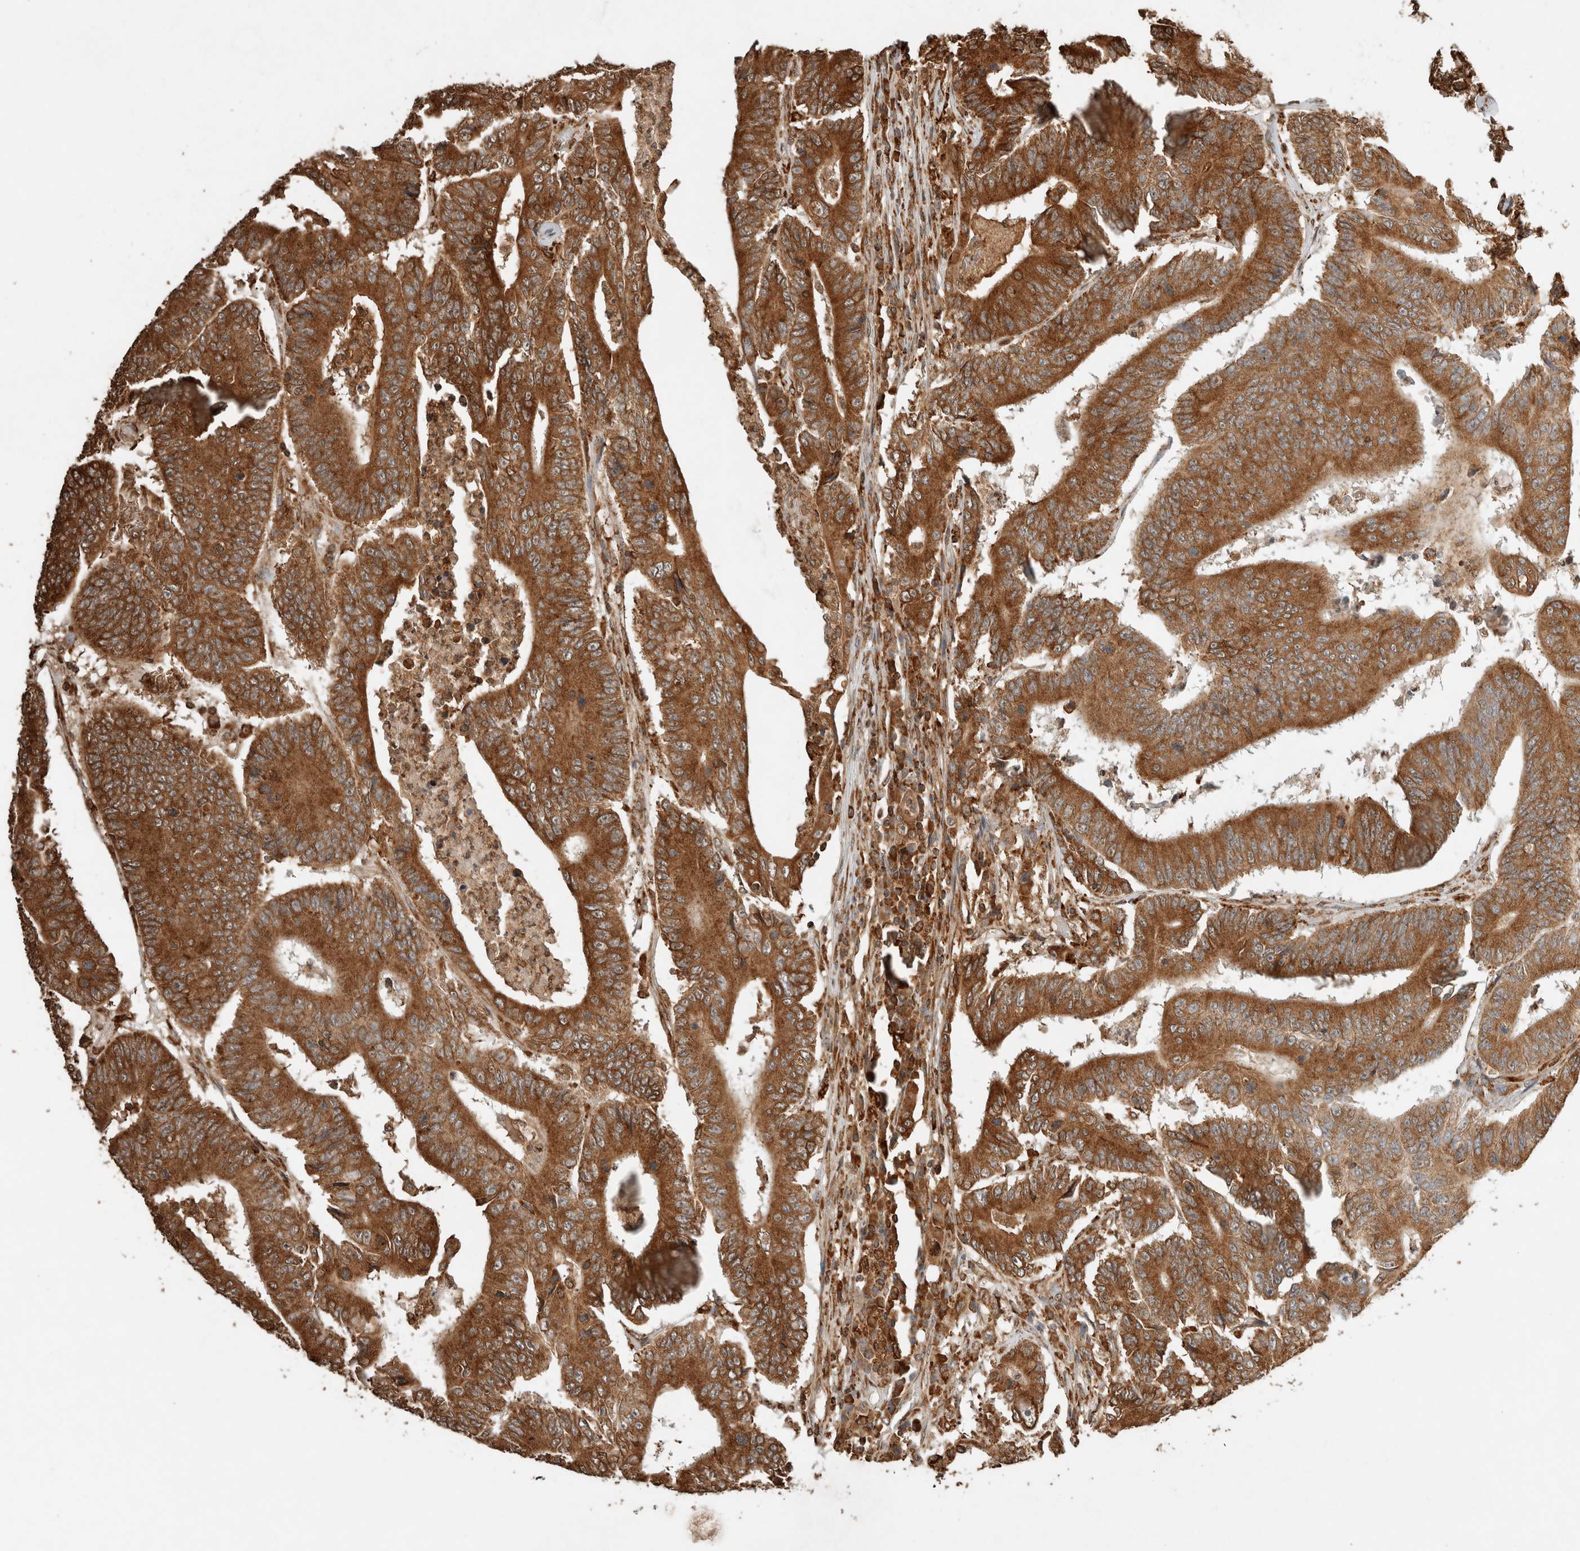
{"staining": {"intensity": "moderate", "quantity": ">75%", "location": "cytoplasmic/membranous"}, "tissue": "colorectal cancer", "cell_type": "Tumor cells", "image_type": "cancer", "snomed": [{"axis": "morphology", "description": "Adenocarcinoma, NOS"}, {"axis": "topography", "description": "Colon"}], "caption": "Protein expression analysis of human colorectal cancer (adenocarcinoma) reveals moderate cytoplasmic/membranous staining in approximately >75% of tumor cells.", "gene": "ERAP1", "patient": {"sex": "male", "age": 83}}